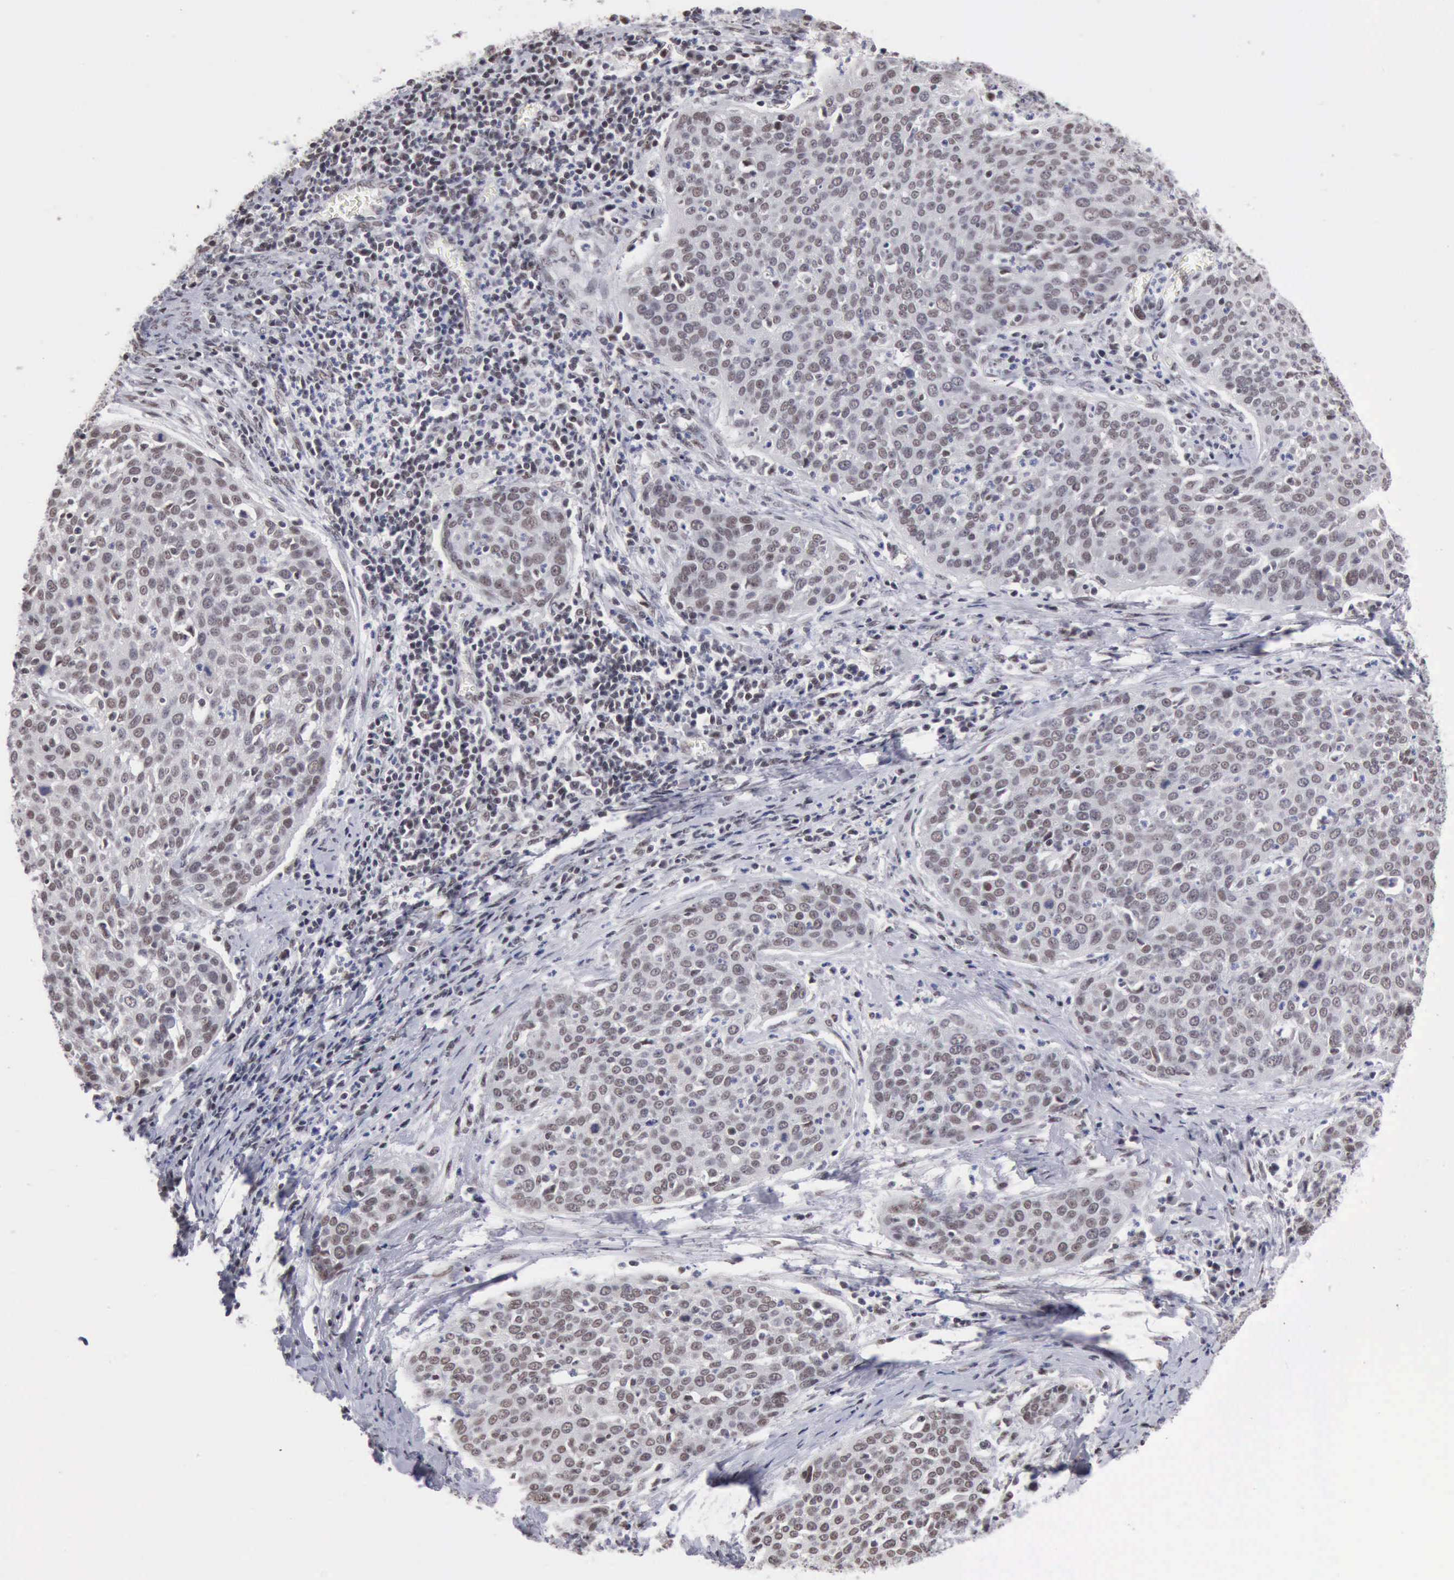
{"staining": {"intensity": "weak", "quantity": "25%-75%", "location": "nuclear"}, "tissue": "cervical cancer", "cell_type": "Tumor cells", "image_type": "cancer", "snomed": [{"axis": "morphology", "description": "Squamous cell carcinoma, NOS"}, {"axis": "topography", "description": "Cervix"}], "caption": "IHC image of neoplastic tissue: human cervical cancer (squamous cell carcinoma) stained using immunohistochemistry shows low levels of weak protein expression localized specifically in the nuclear of tumor cells, appearing as a nuclear brown color.", "gene": "TAF1", "patient": {"sex": "female", "age": 38}}